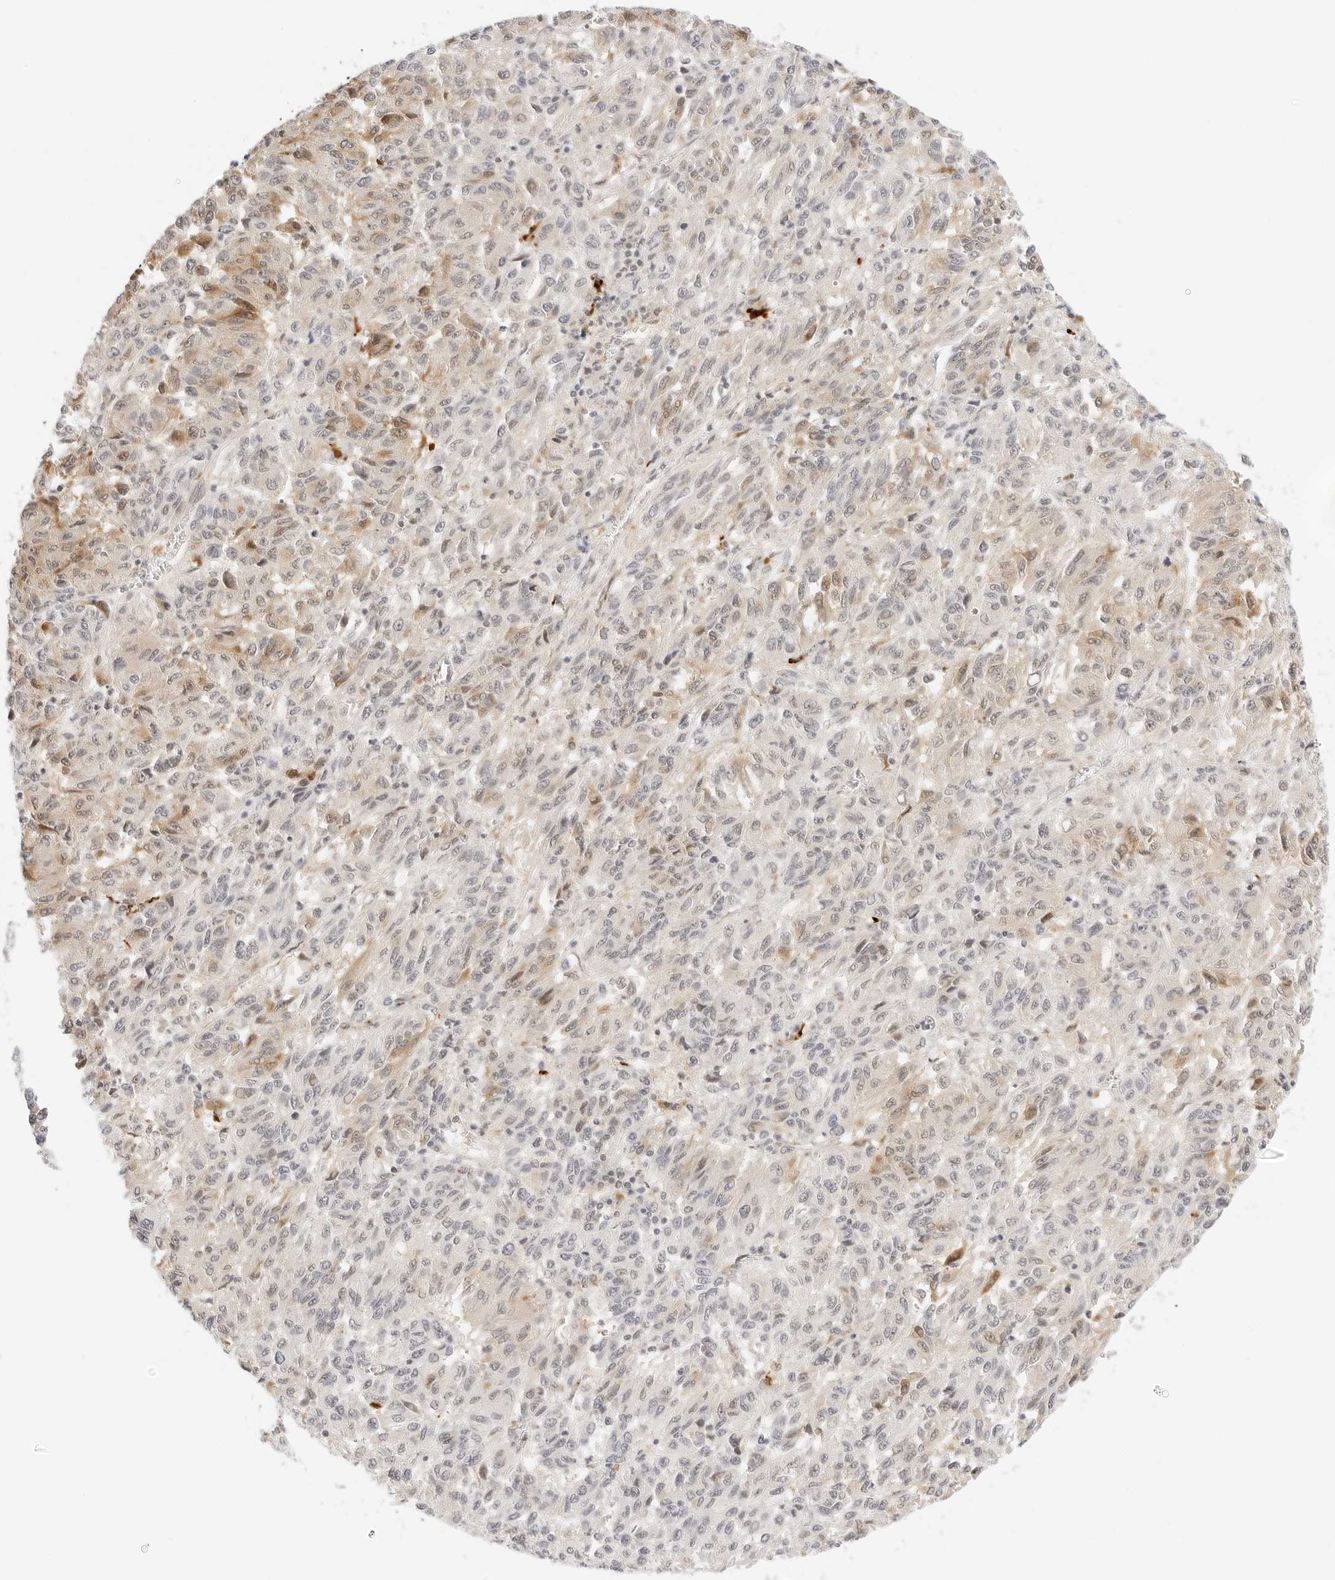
{"staining": {"intensity": "weak", "quantity": "25%-75%", "location": "cytoplasmic/membranous,nuclear"}, "tissue": "melanoma", "cell_type": "Tumor cells", "image_type": "cancer", "snomed": [{"axis": "morphology", "description": "Malignant melanoma, Metastatic site"}, {"axis": "topography", "description": "Lung"}], "caption": "Protein expression analysis of human melanoma reveals weak cytoplasmic/membranous and nuclear staining in approximately 25%-75% of tumor cells.", "gene": "TEKT2", "patient": {"sex": "male", "age": 64}}